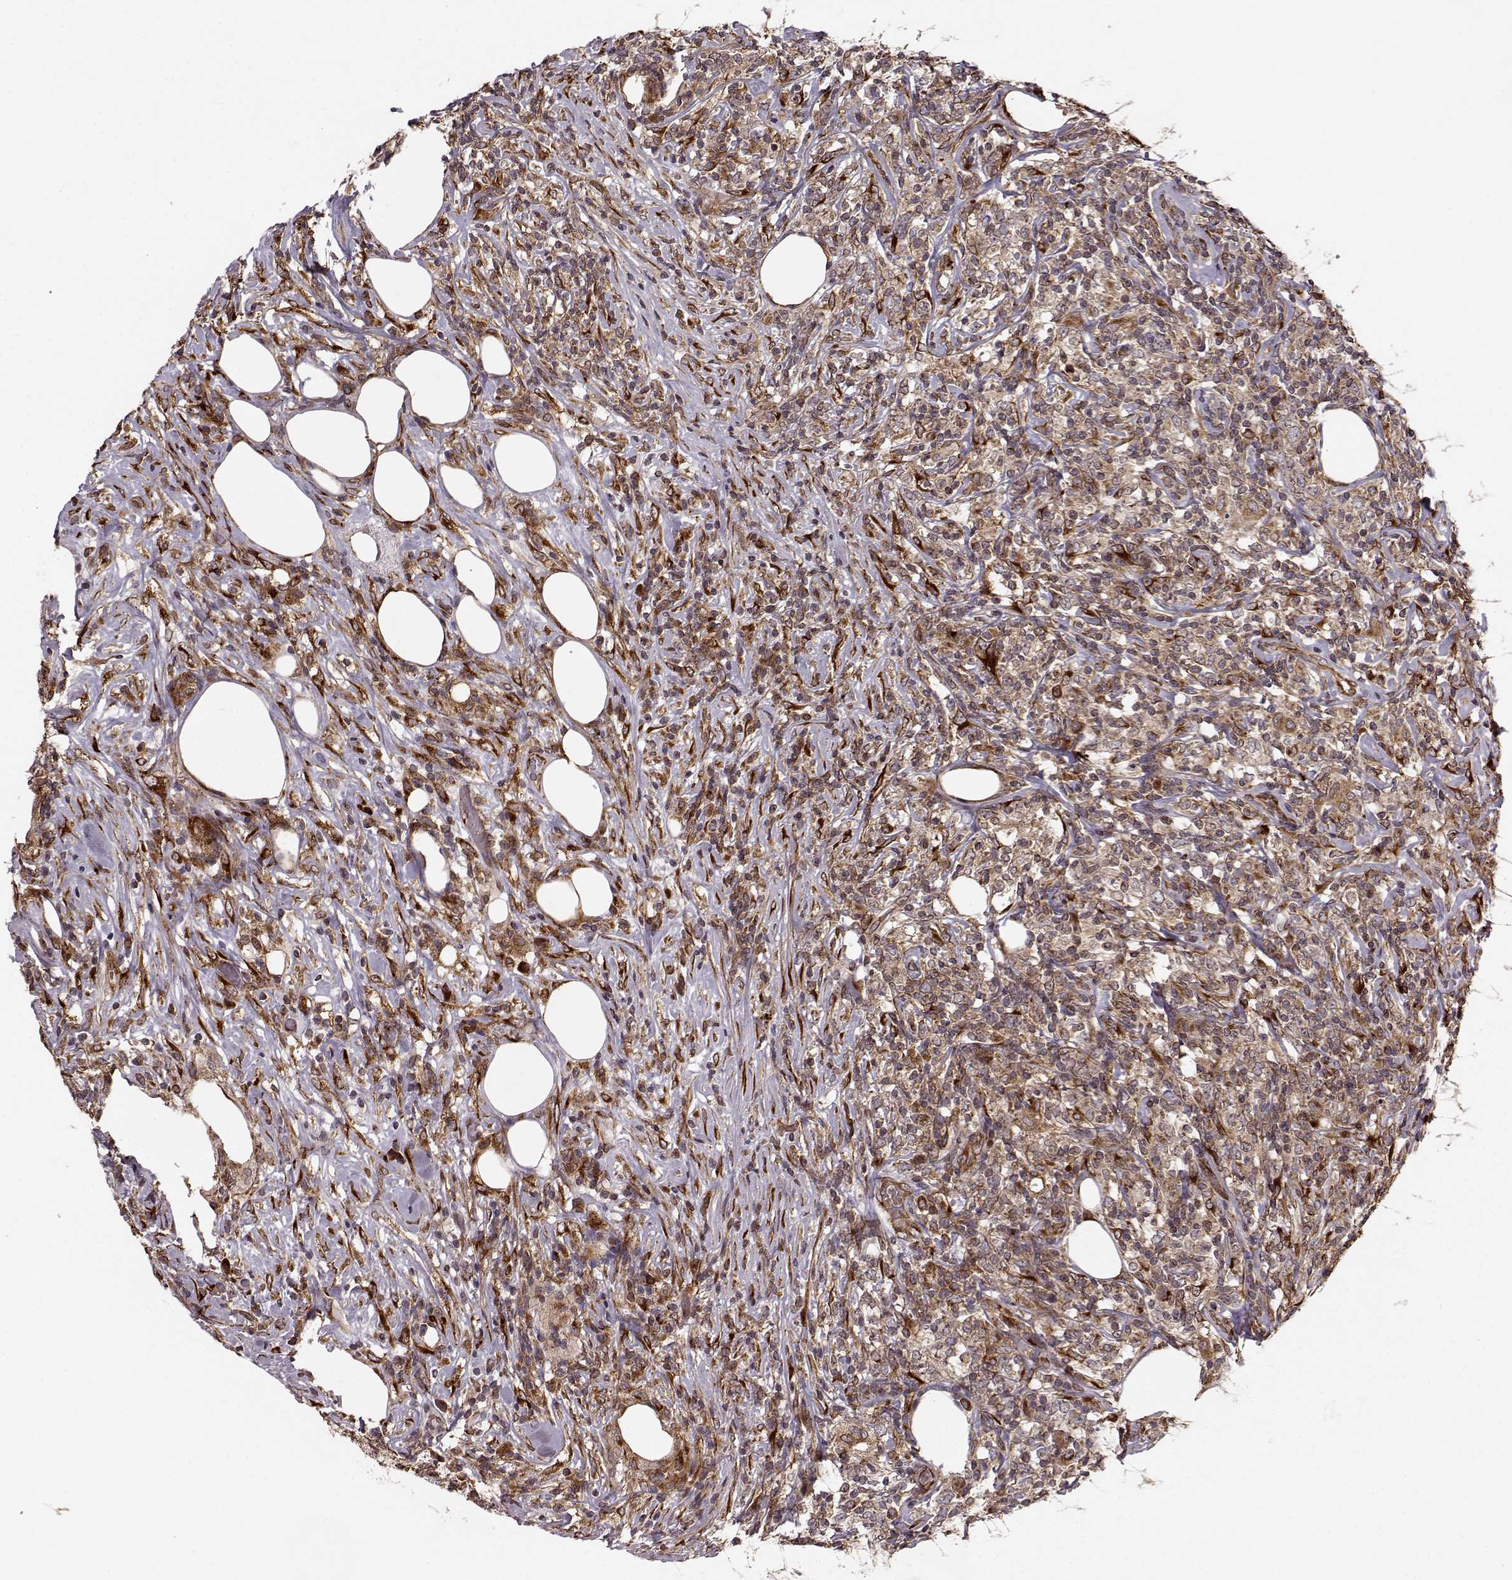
{"staining": {"intensity": "moderate", "quantity": ">75%", "location": "cytoplasmic/membranous"}, "tissue": "lymphoma", "cell_type": "Tumor cells", "image_type": "cancer", "snomed": [{"axis": "morphology", "description": "Malignant lymphoma, non-Hodgkin's type, High grade"}, {"axis": "topography", "description": "Lymph node"}], "caption": "There is medium levels of moderate cytoplasmic/membranous expression in tumor cells of lymphoma, as demonstrated by immunohistochemical staining (brown color).", "gene": "YIPF5", "patient": {"sex": "female", "age": 84}}